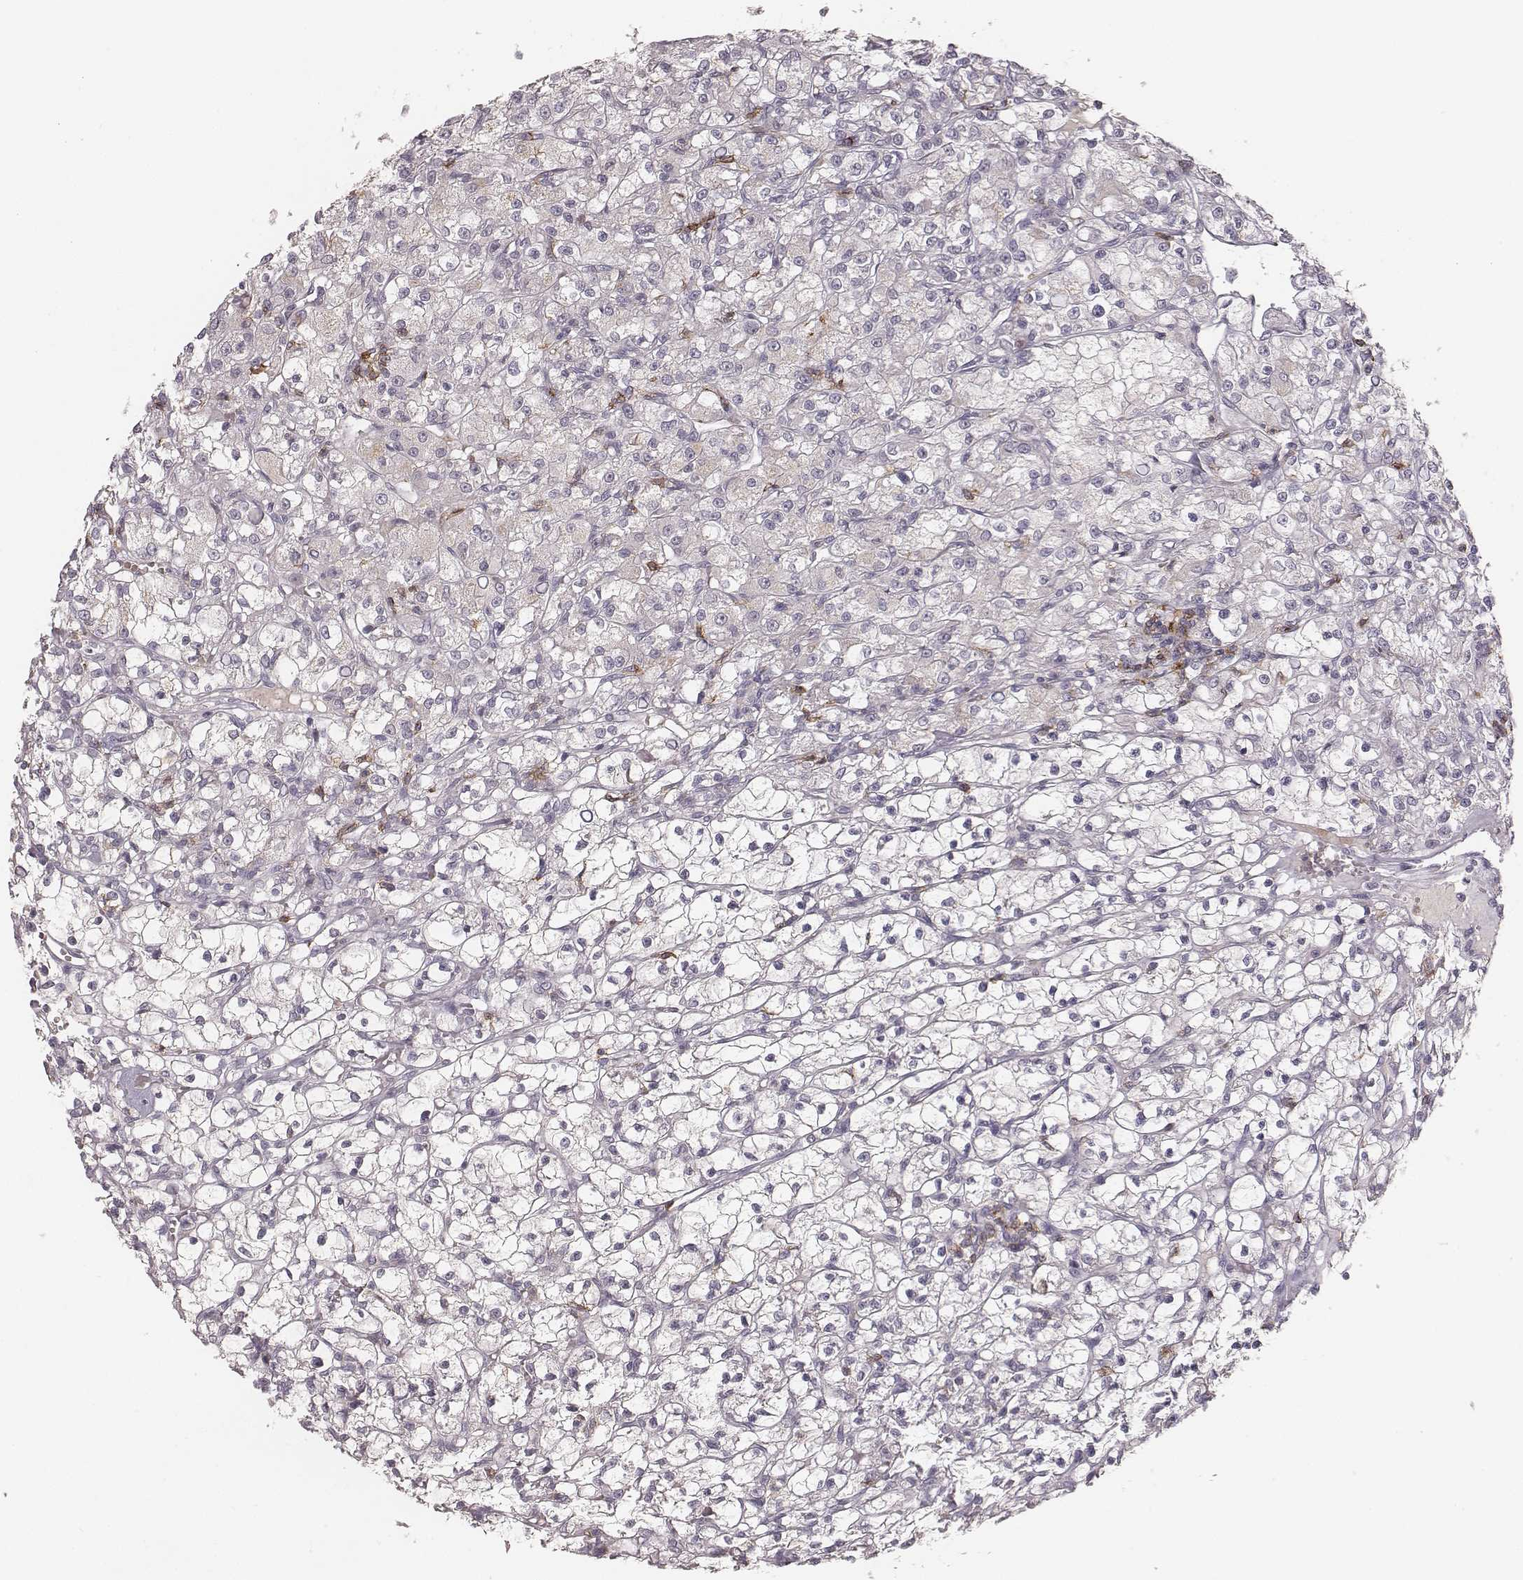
{"staining": {"intensity": "negative", "quantity": "none", "location": "none"}, "tissue": "renal cancer", "cell_type": "Tumor cells", "image_type": "cancer", "snomed": [{"axis": "morphology", "description": "Adenocarcinoma, NOS"}, {"axis": "topography", "description": "Kidney"}], "caption": "The histopathology image displays no staining of tumor cells in renal cancer.", "gene": "CD8A", "patient": {"sex": "female", "age": 59}}